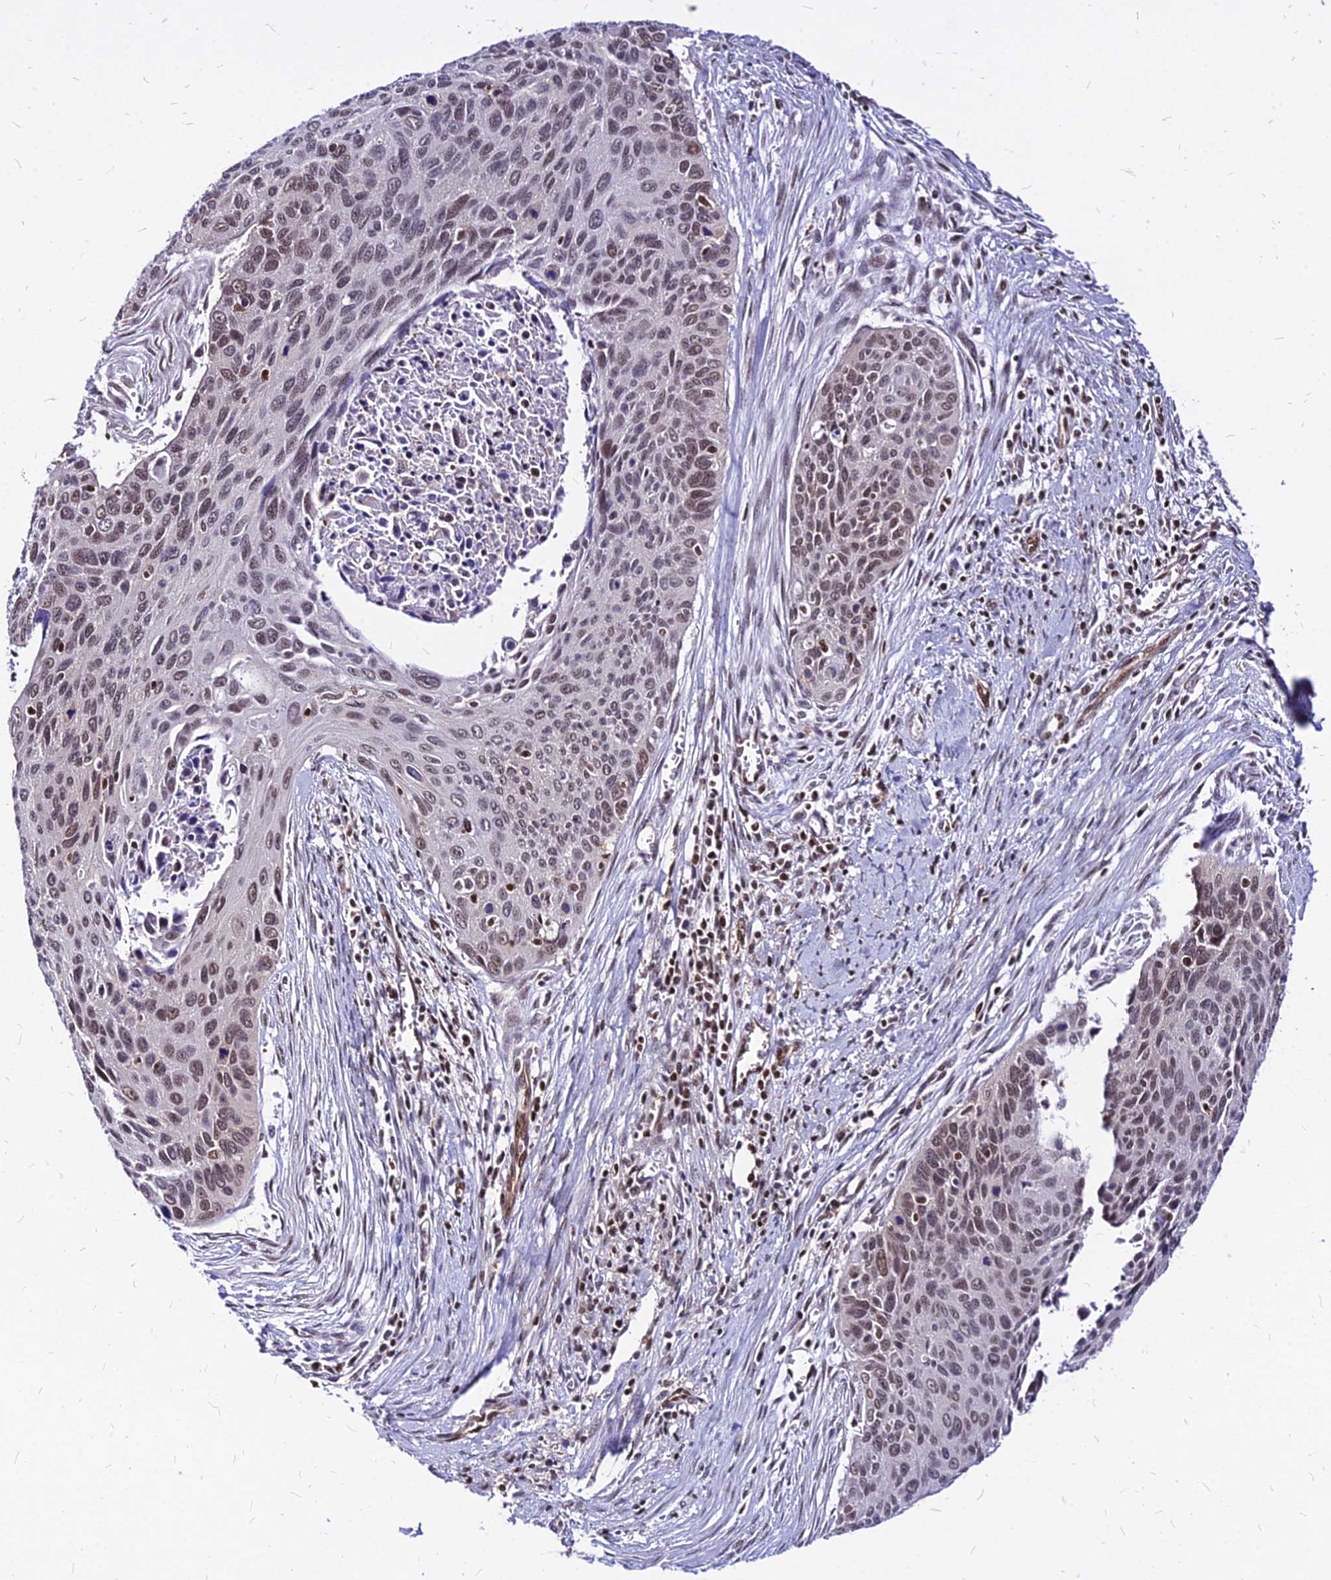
{"staining": {"intensity": "weak", "quantity": "25%-75%", "location": "nuclear"}, "tissue": "cervical cancer", "cell_type": "Tumor cells", "image_type": "cancer", "snomed": [{"axis": "morphology", "description": "Squamous cell carcinoma, NOS"}, {"axis": "topography", "description": "Cervix"}], "caption": "Tumor cells exhibit low levels of weak nuclear expression in about 25%-75% of cells in cervical cancer (squamous cell carcinoma).", "gene": "PAXX", "patient": {"sex": "female", "age": 55}}